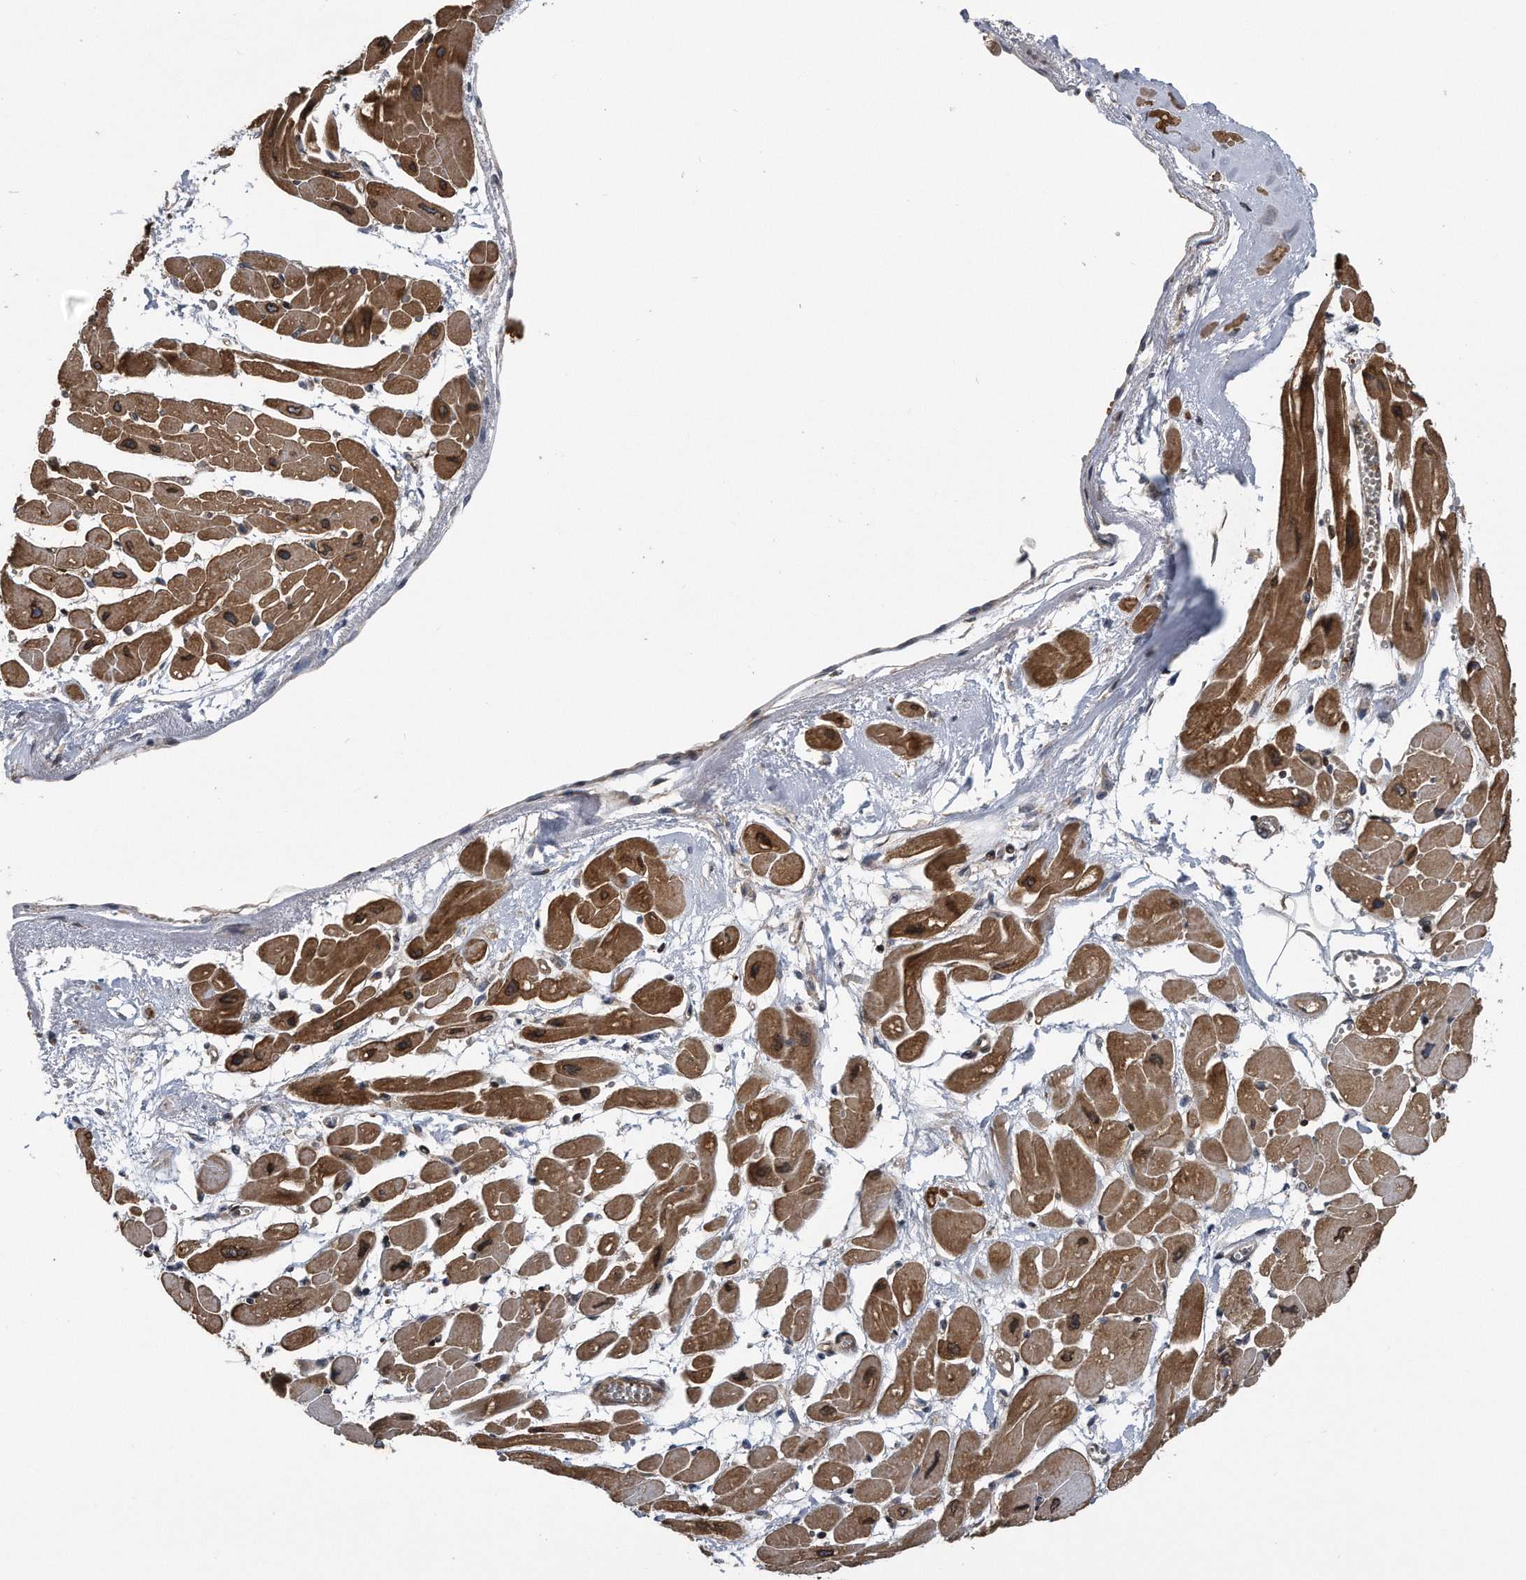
{"staining": {"intensity": "moderate", "quantity": ">75%", "location": "cytoplasmic/membranous,nuclear"}, "tissue": "heart muscle", "cell_type": "Cardiomyocytes", "image_type": "normal", "snomed": [{"axis": "morphology", "description": "Normal tissue, NOS"}, {"axis": "topography", "description": "Heart"}], "caption": "Protein staining of normal heart muscle displays moderate cytoplasmic/membranous,nuclear expression in about >75% of cardiomyocytes.", "gene": "ZNF79", "patient": {"sex": "female", "age": 54}}